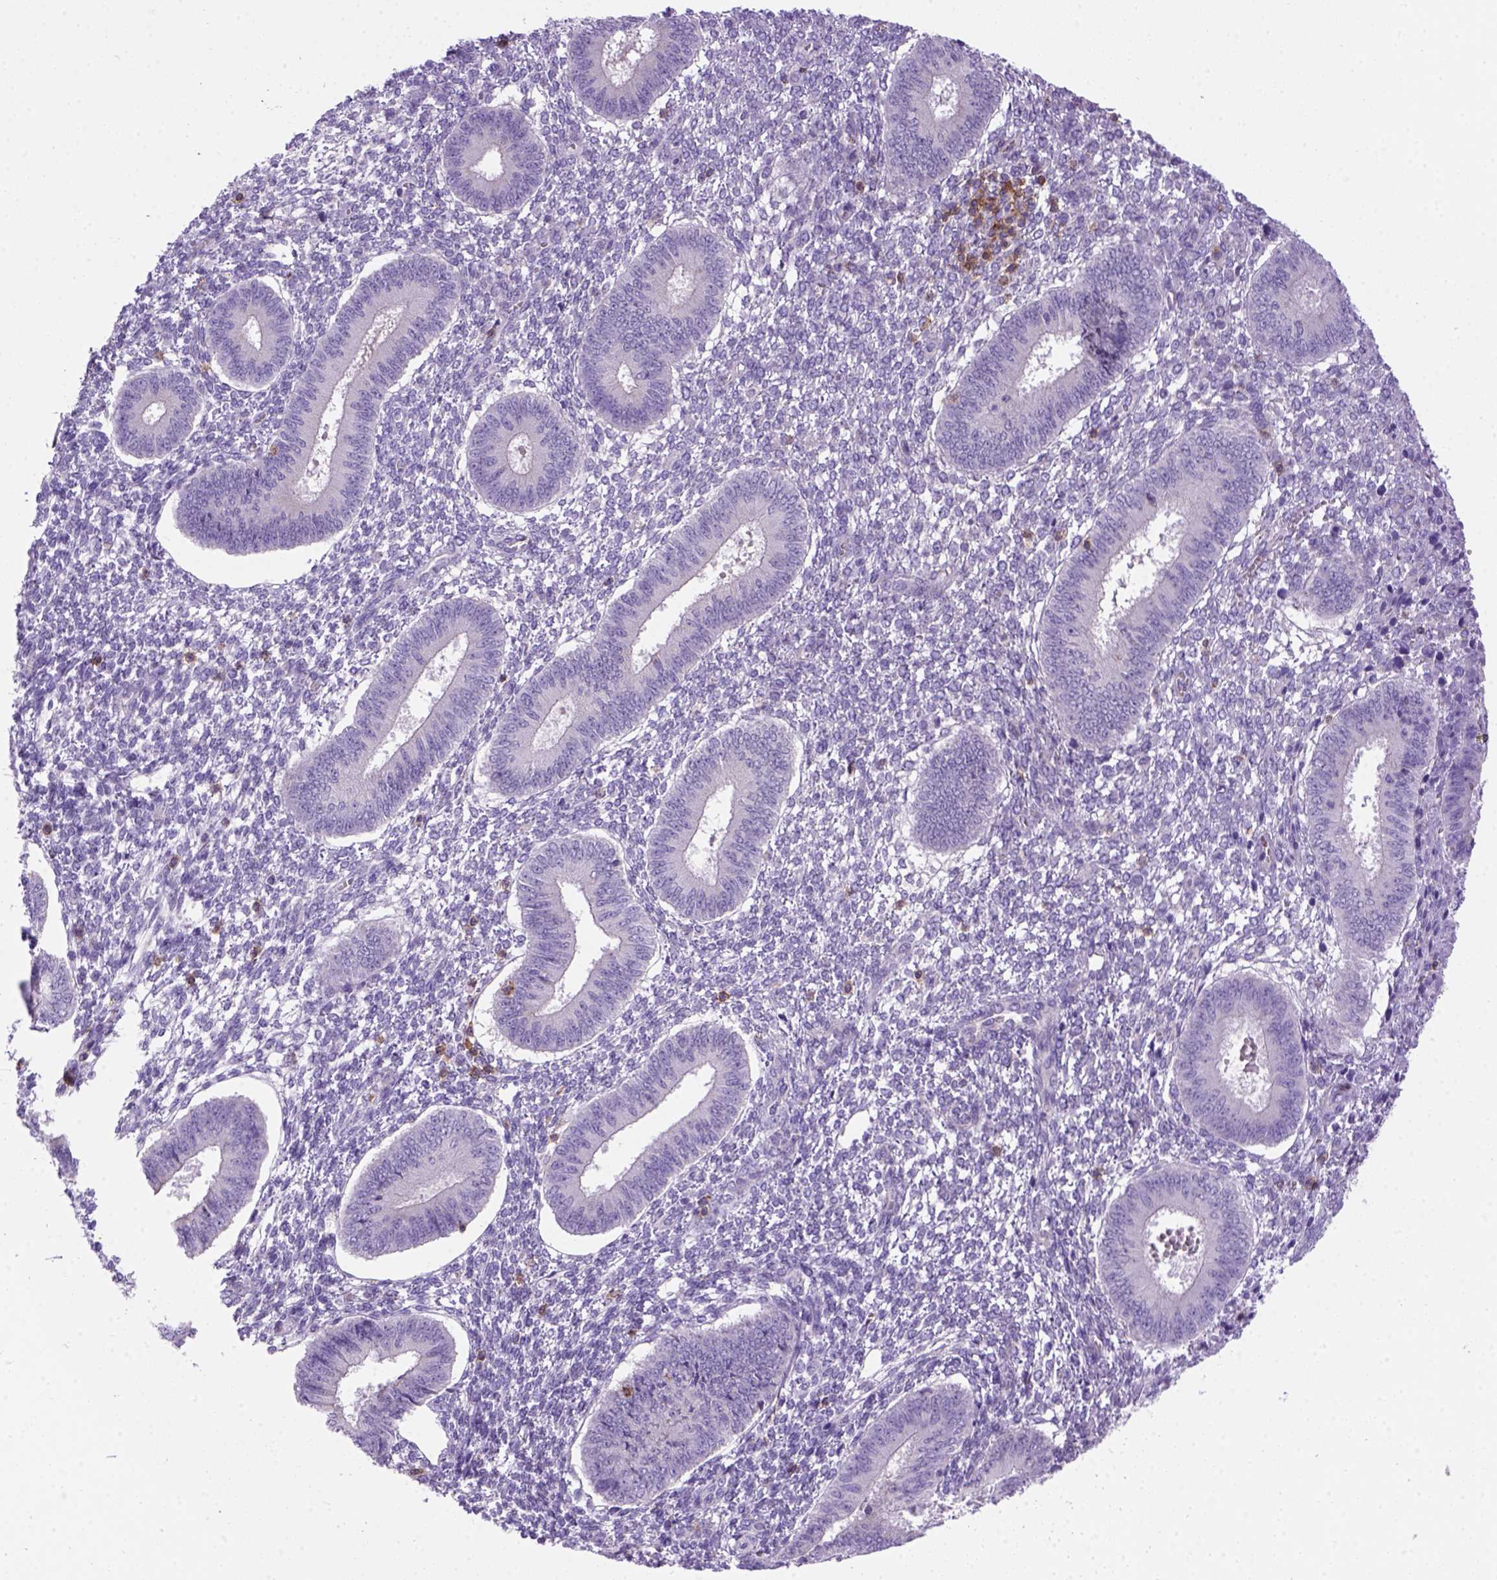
{"staining": {"intensity": "negative", "quantity": "none", "location": "none"}, "tissue": "endometrium", "cell_type": "Cells in endometrial stroma", "image_type": "normal", "snomed": [{"axis": "morphology", "description": "Normal tissue, NOS"}, {"axis": "topography", "description": "Endometrium"}], "caption": "Micrograph shows no significant protein staining in cells in endometrial stroma of unremarkable endometrium. Brightfield microscopy of immunohistochemistry stained with DAB (brown) and hematoxylin (blue), captured at high magnification.", "gene": "CD3E", "patient": {"sex": "female", "age": 42}}